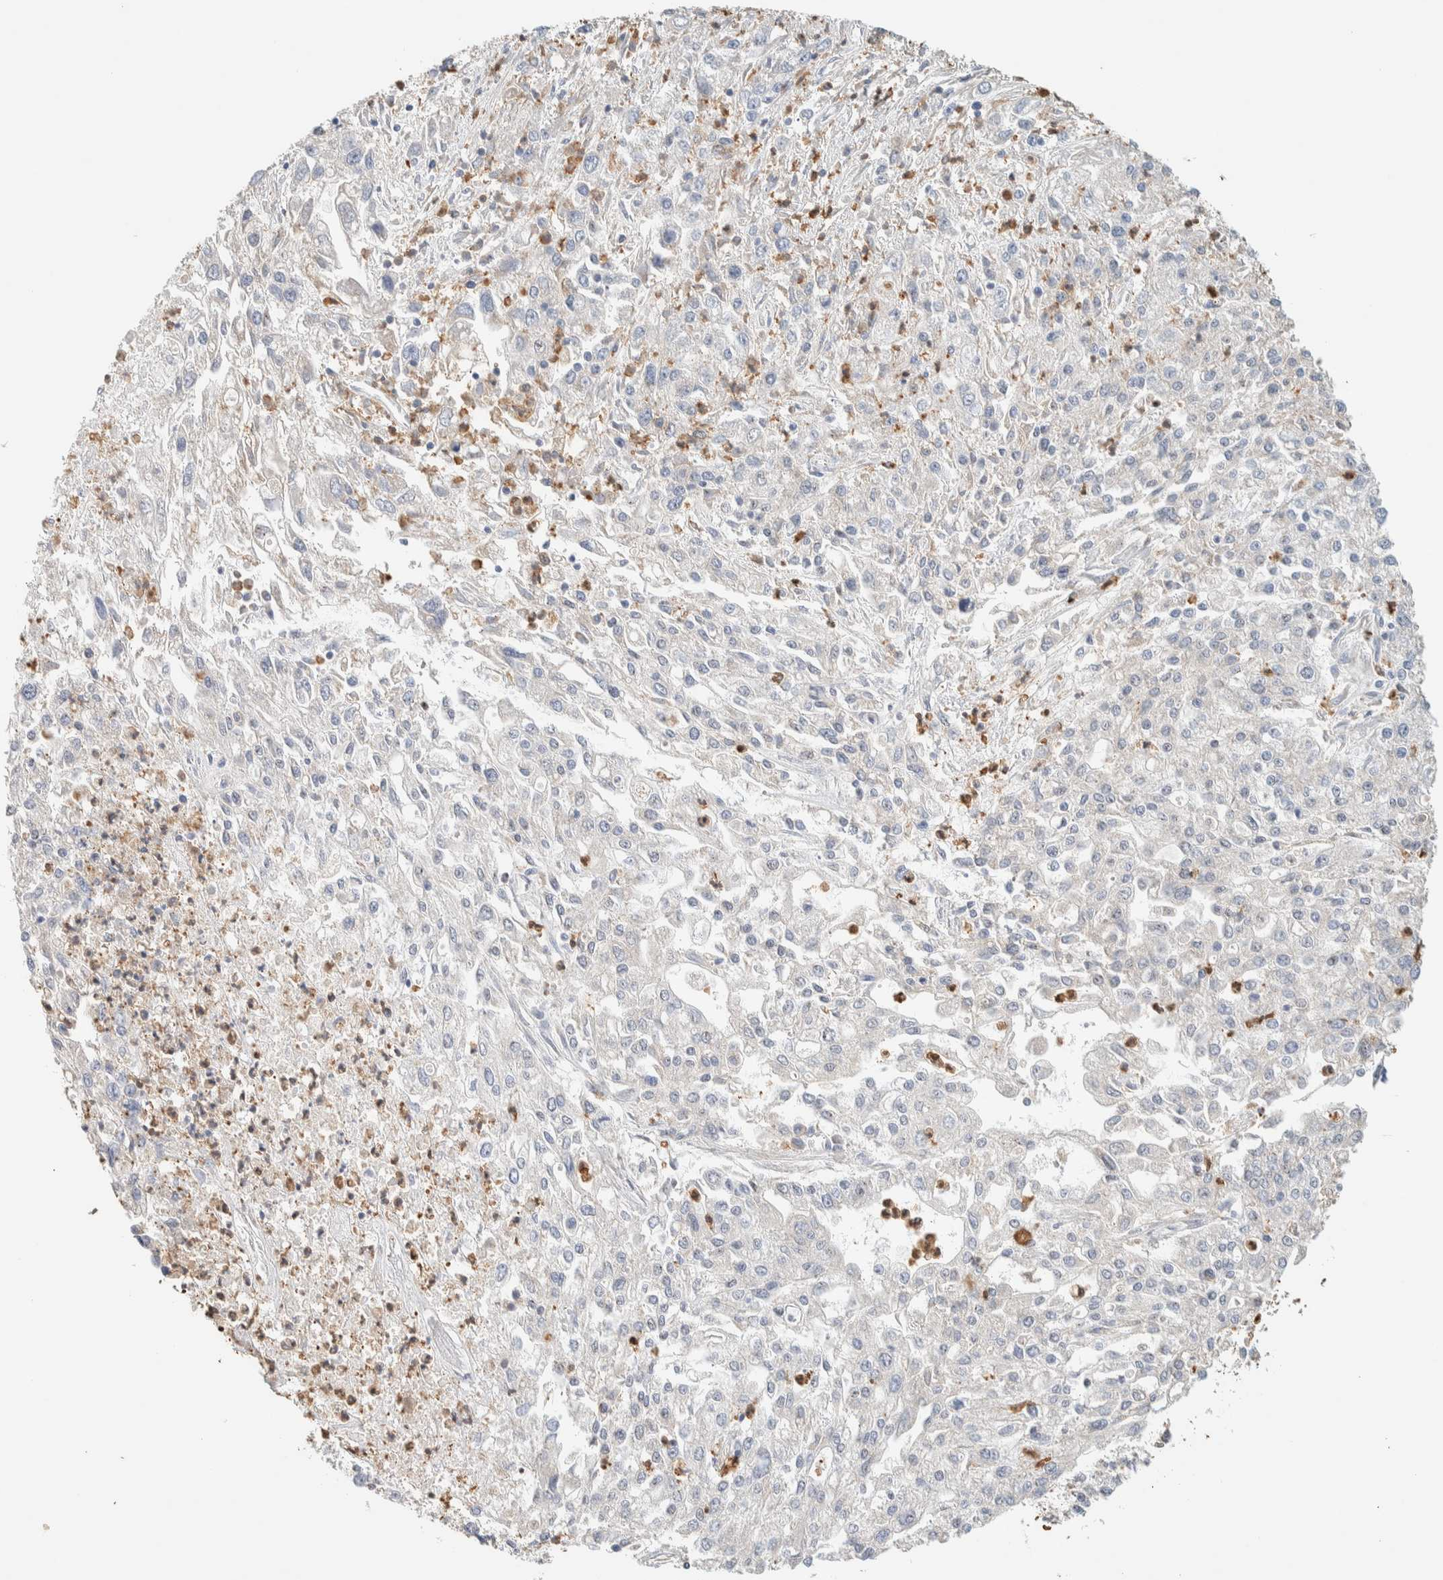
{"staining": {"intensity": "negative", "quantity": "none", "location": "none"}, "tissue": "endometrial cancer", "cell_type": "Tumor cells", "image_type": "cancer", "snomed": [{"axis": "morphology", "description": "Adenocarcinoma, NOS"}, {"axis": "topography", "description": "Endometrium"}], "caption": "Immunohistochemistry of endometrial adenocarcinoma reveals no positivity in tumor cells.", "gene": "TTC3", "patient": {"sex": "female", "age": 49}}